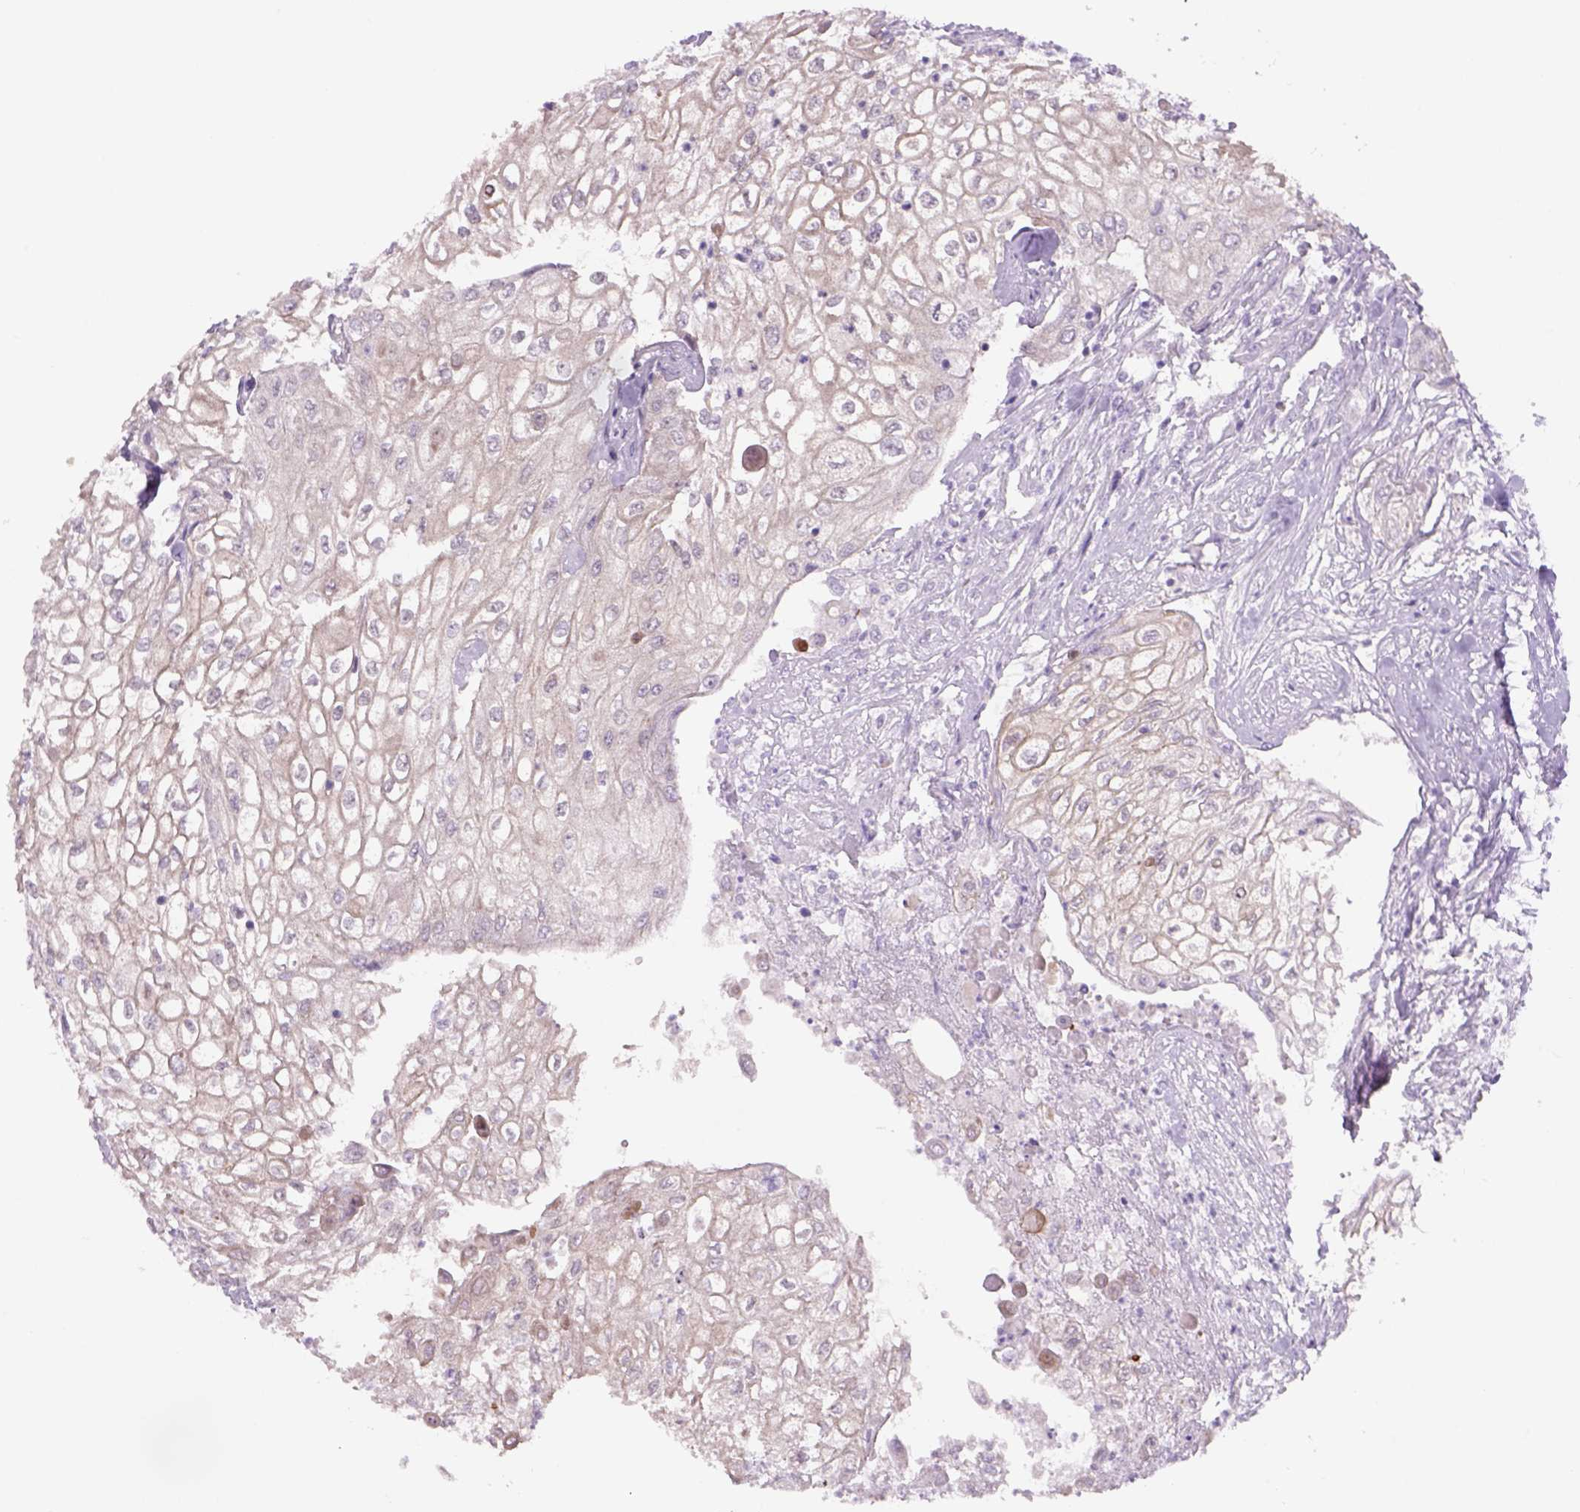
{"staining": {"intensity": "negative", "quantity": "none", "location": "none"}, "tissue": "urothelial cancer", "cell_type": "Tumor cells", "image_type": "cancer", "snomed": [{"axis": "morphology", "description": "Urothelial carcinoma, High grade"}, {"axis": "topography", "description": "Urinary bladder"}], "caption": "A histopathology image of human urothelial cancer is negative for staining in tumor cells.", "gene": "ADGRV1", "patient": {"sex": "male", "age": 62}}